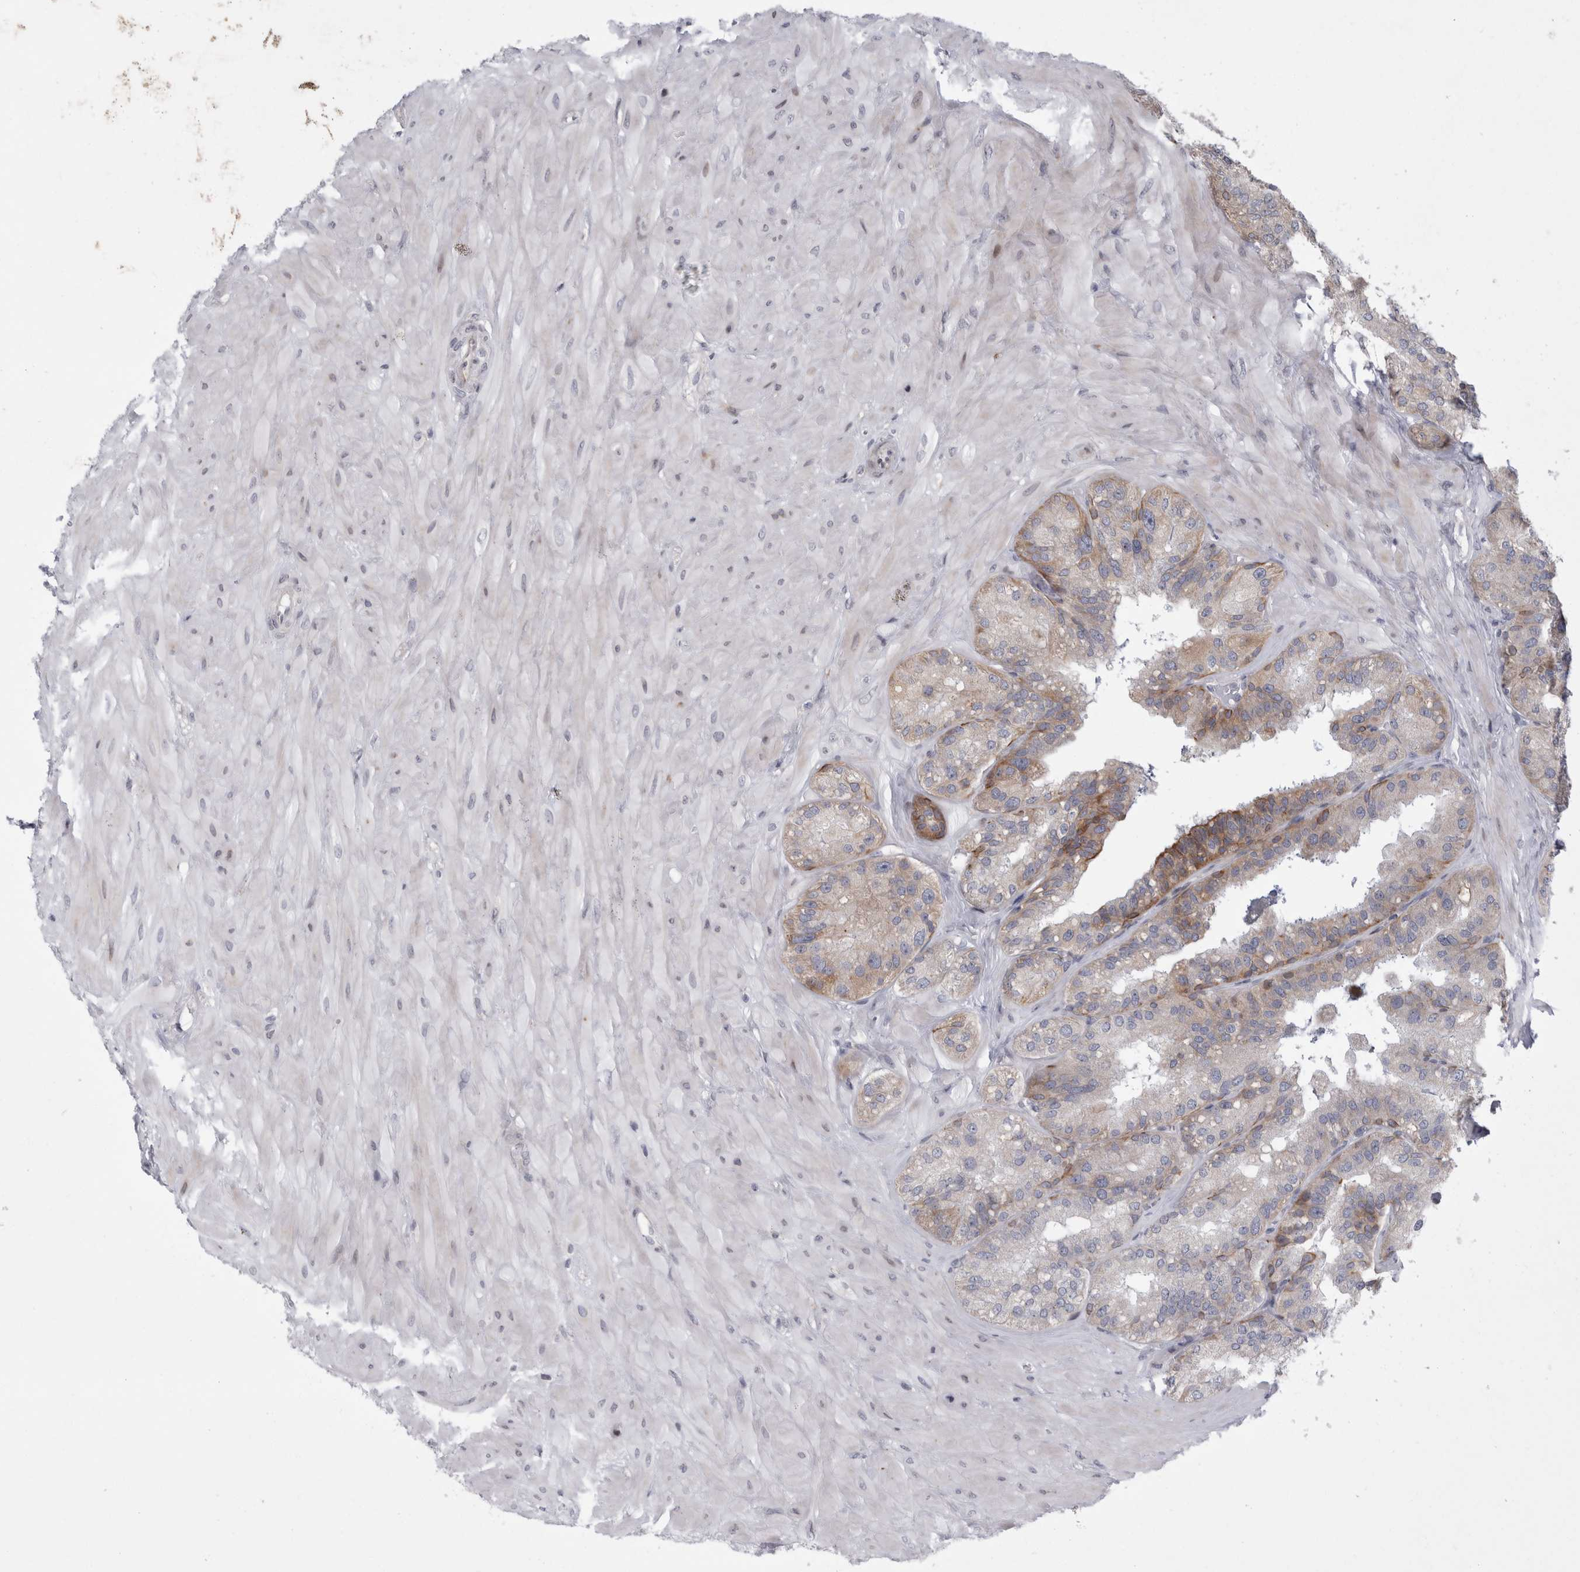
{"staining": {"intensity": "moderate", "quantity": "25%-75%", "location": "cytoplasmic/membranous"}, "tissue": "seminal vesicle", "cell_type": "Glandular cells", "image_type": "normal", "snomed": [{"axis": "morphology", "description": "Normal tissue, NOS"}, {"axis": "topography", "description": "Prostate"}, {"axis": "topography", "description": "Seminal veicle"}], "caption": "This micrograph displays immunohistochemistry (IHC) staining of unremarkable human seminal vesicle, with medium moderate cytoplasmic/membranous positivity in approximately 25%-75% of glandular cells.", "gene": "UTP25", "patient": {"sex": "male", "age": 51}}